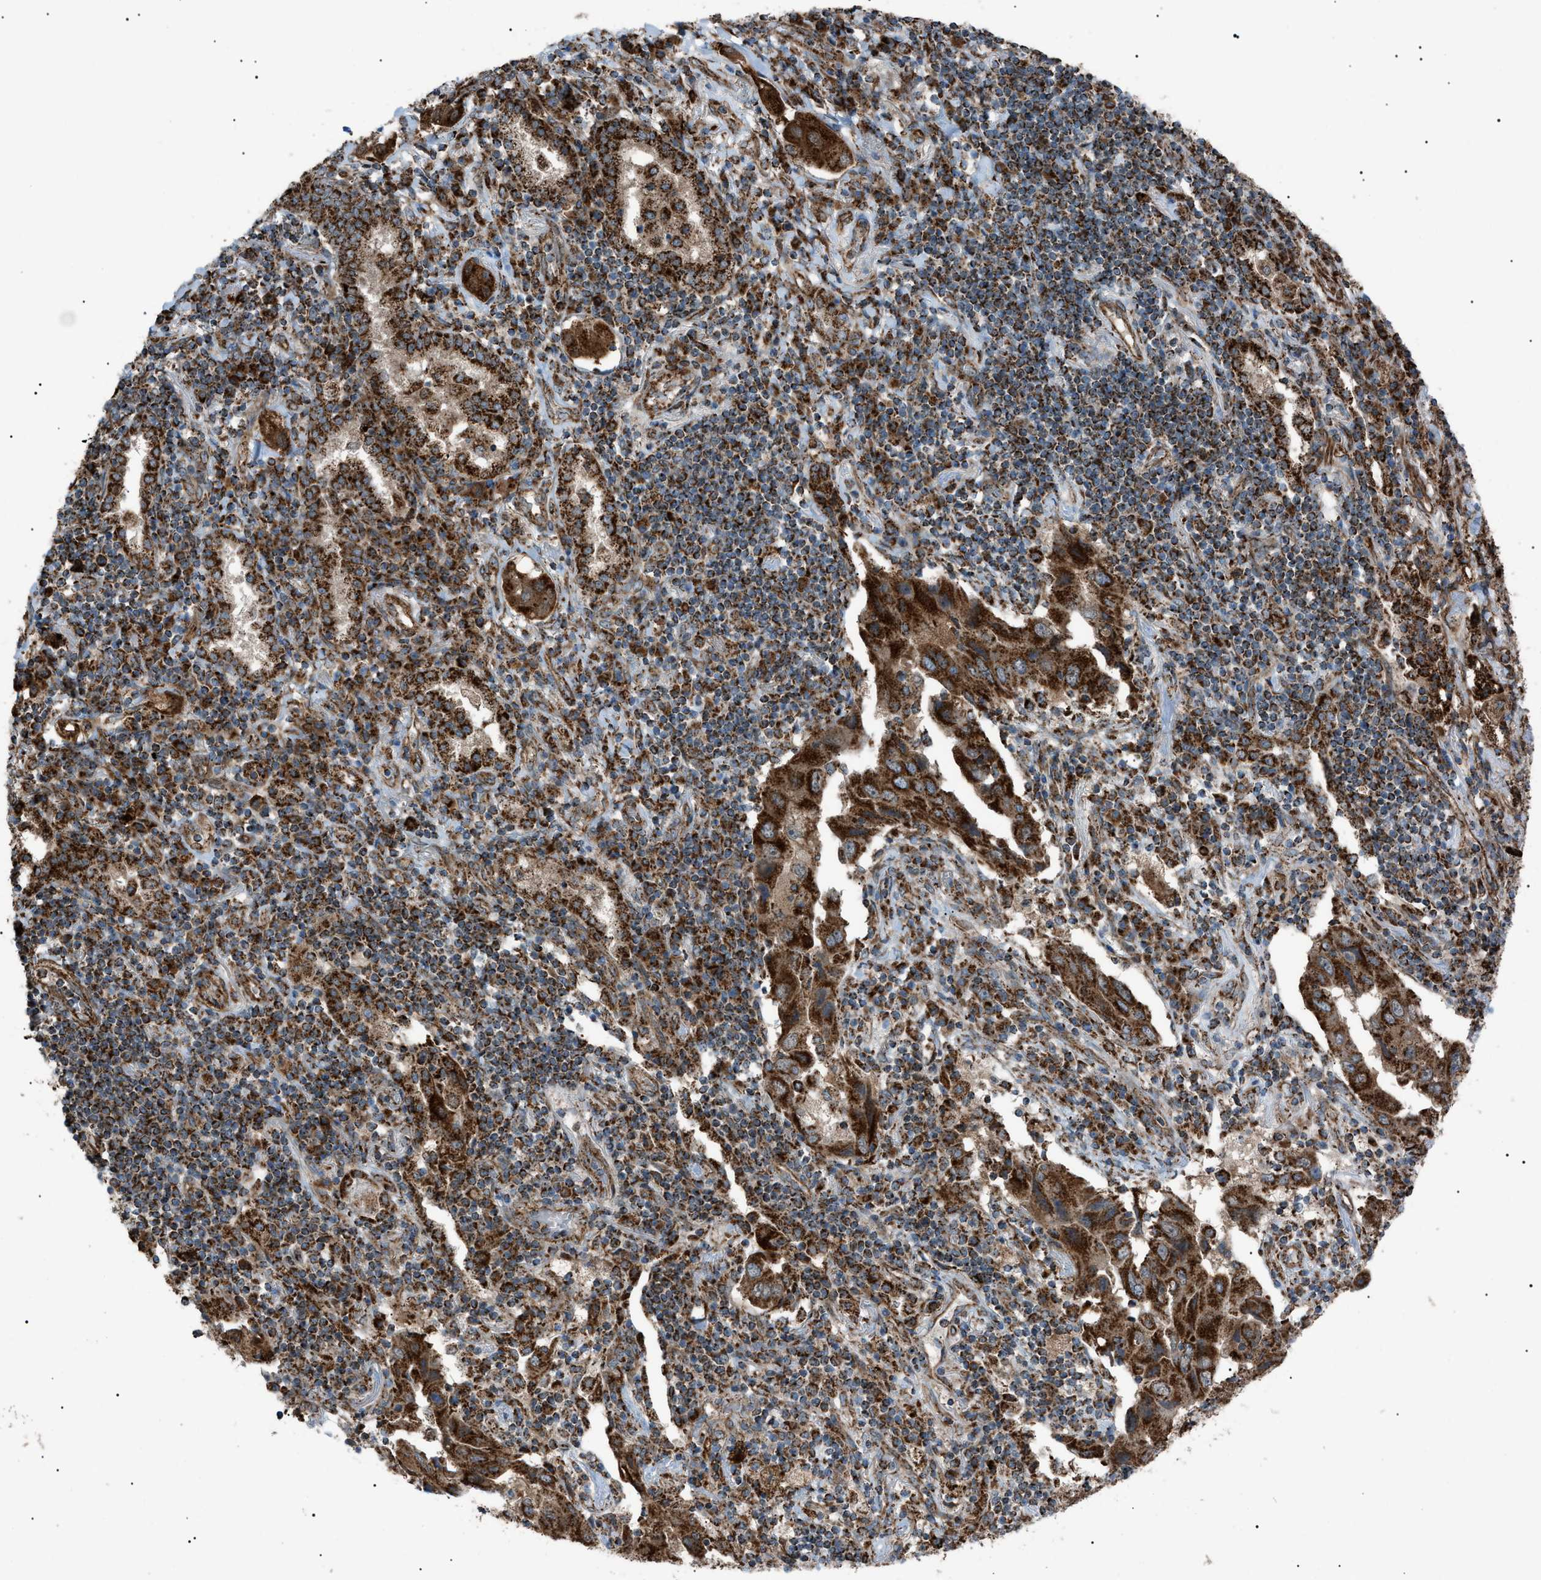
{"staining": {"intensity": "strong", "quantity": ">75%", "location": "cytoplasmic/membranous"}, "tissue": "lung cancer", "cell_type": "Tumor cells", "image_type": "cancer", "snomed": [{"axis": "morphology", "description": "Adenocarcinoma, NOS"}, {"axis": "topography", "description": "Lung"}], "caption": "Human lung cancer stained for a protein (brown) displays strong cytoplasmic/membranous positive staining in about >75% of tumor cells.", "gene": "C1GALT1C1", "patient": {"sex": "female", "age": 65}}